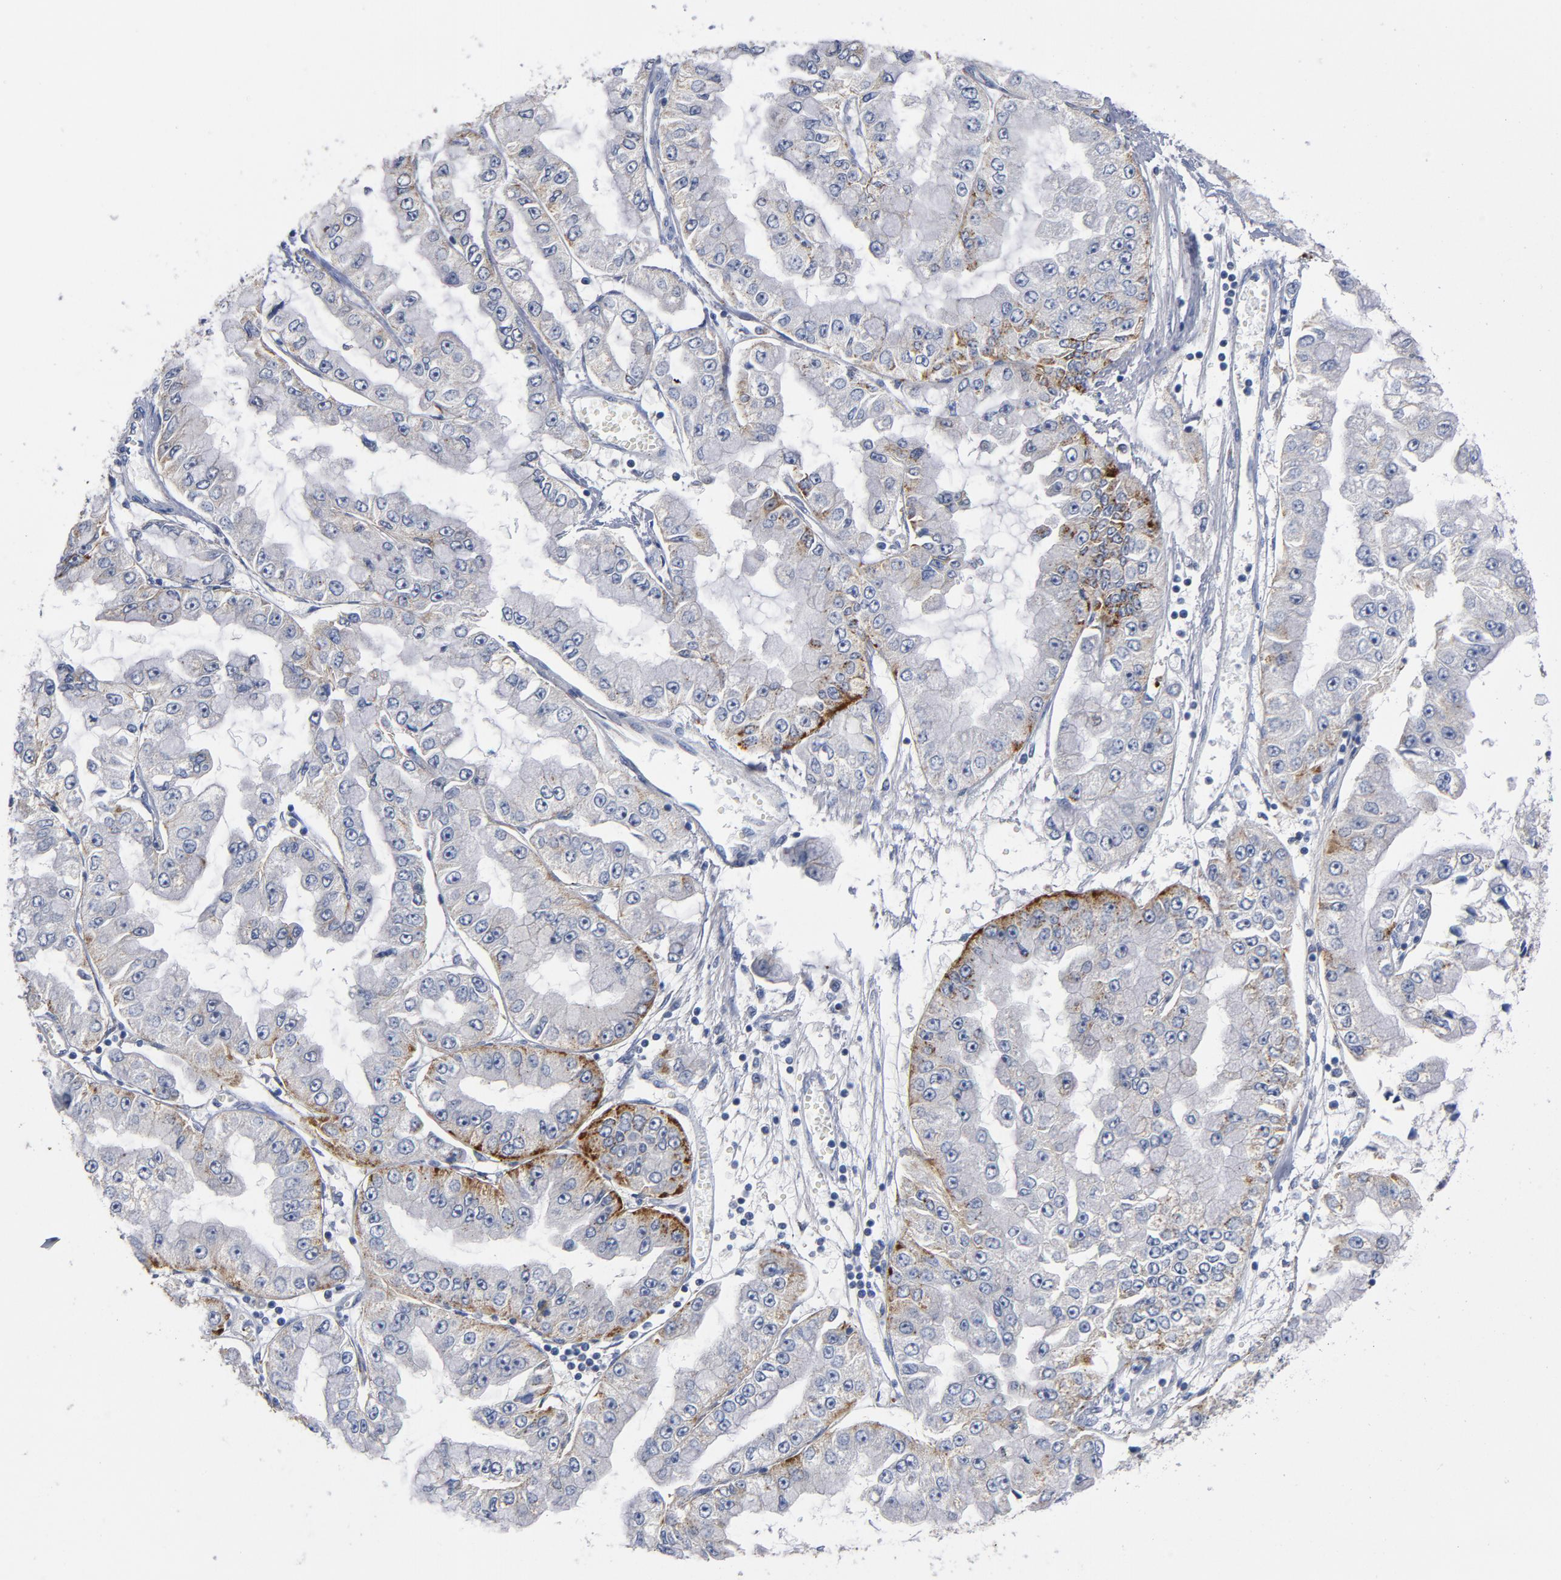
{"staining": {"intensity": "moderate", "quantity": "<25%", "location": "cytoplasmic/membranous"}, "tissue": "liver cancer", "cell_type": "Tumor cells", "image_type": "cancer", "snomed": [{"axis": "morphology", "description": "Cholangiocarcinoma"}, {"axis": "topography", "description": "Liver"}], "caption": "A photomicrograph showing moderate cytoplasmic/membranous expression in approximately <25% of tumor cells in liver cancer (cholangiocarcinoma), as visualized by brown immunohistochemical staining.", "gene": "AKT2", "patient": {"sex": "female", "age": 79}}